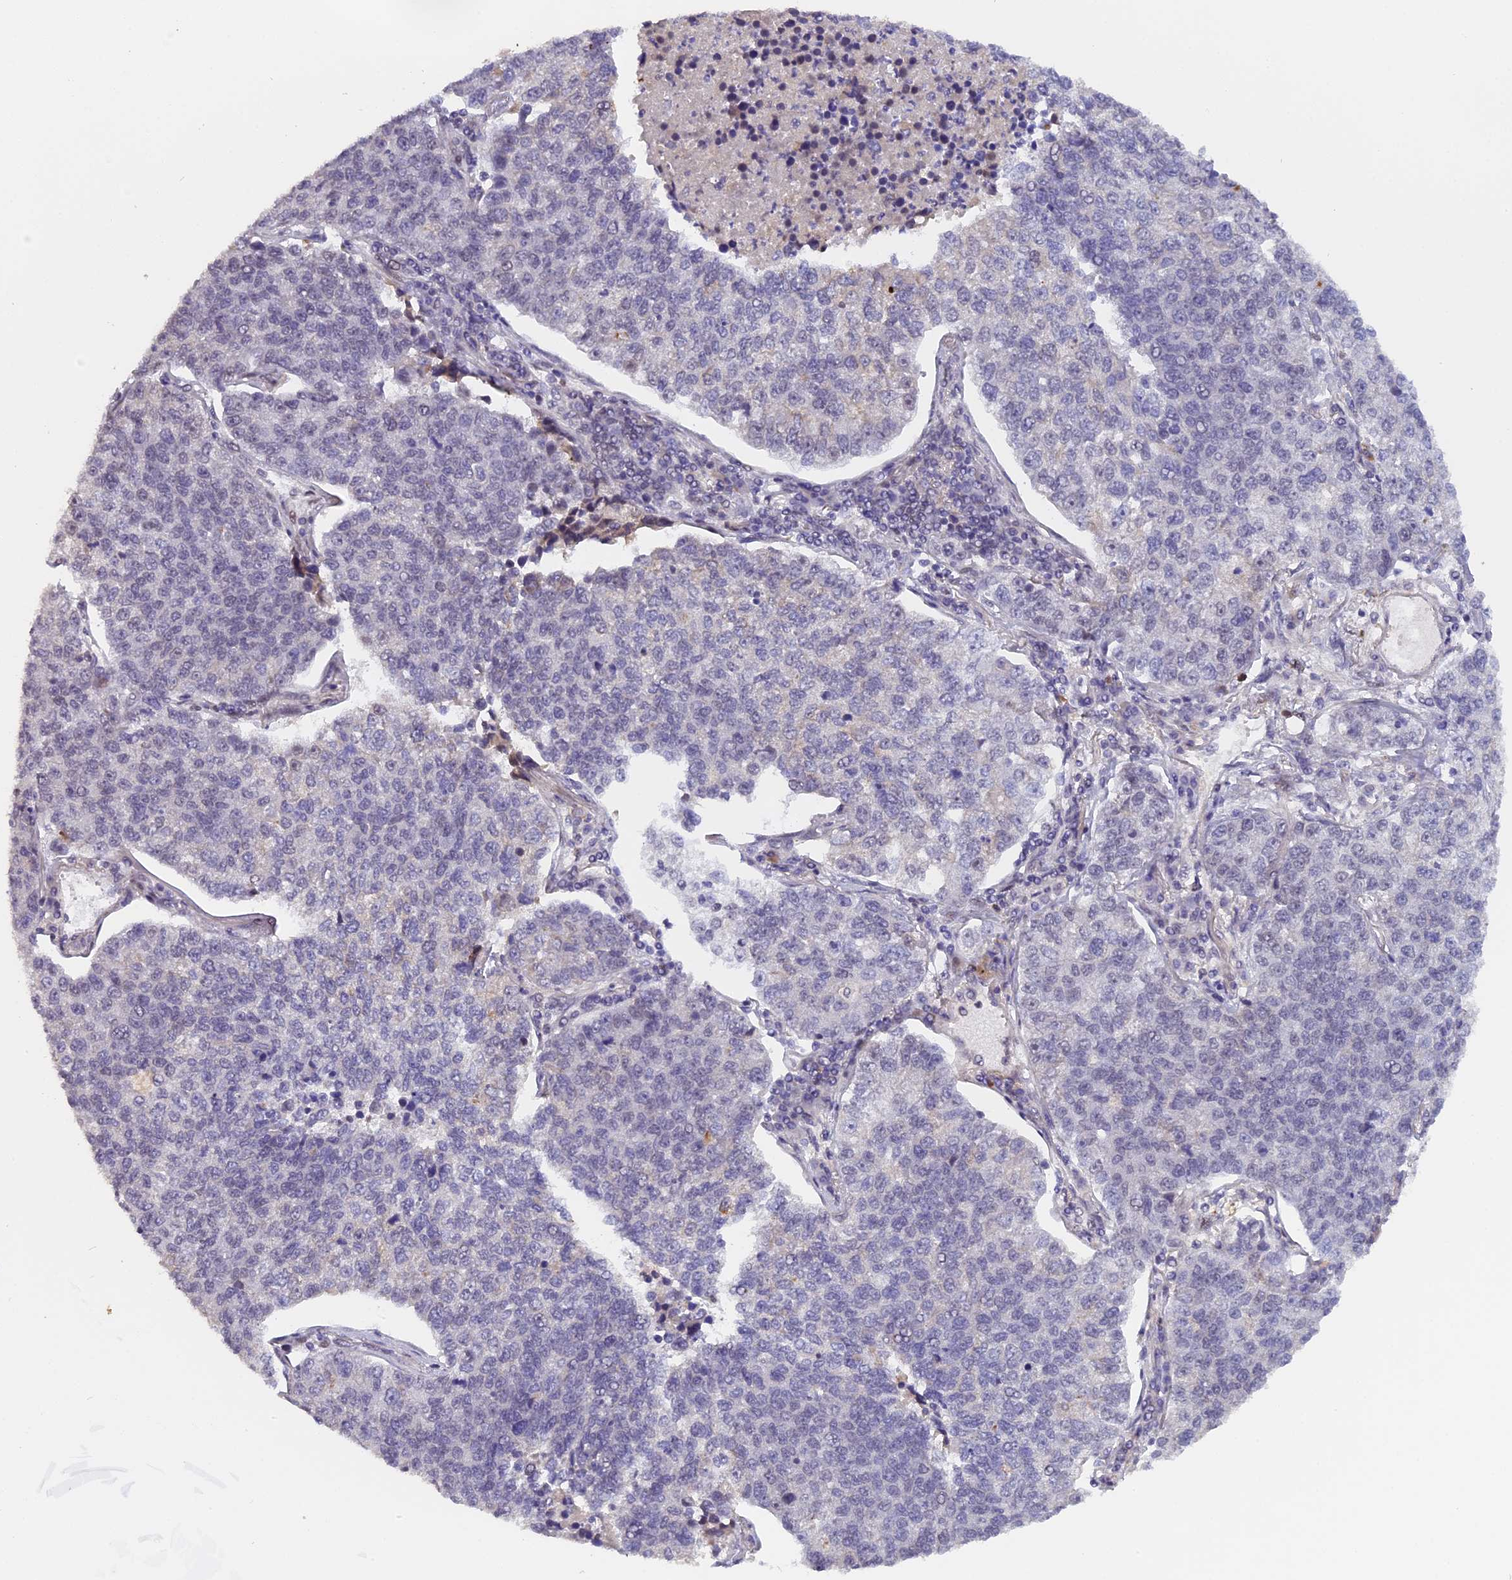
{"staining": {"intensity": "negative", "quantity": "none", "location": "none"}, "tissue": "lung cancer", "cell_type": "Tumor cells", "image_type": "cancer", "snomed": [{"axis": "morphology", "description": "Adenocarcinoma, NOS"}, {"axis": "topography", "description": "Lung"}], "caption": "High magnification brightfield microscopy of lung cancer (adenocarcinoma) stained with DAB (3,3'-diaminobenzidine) (brown) and counterstained with hematoxylin (blue): tumor cells show no significant positivity.", "gene": "PYGO1", "patient": {"sex": "male", "age": 49}}